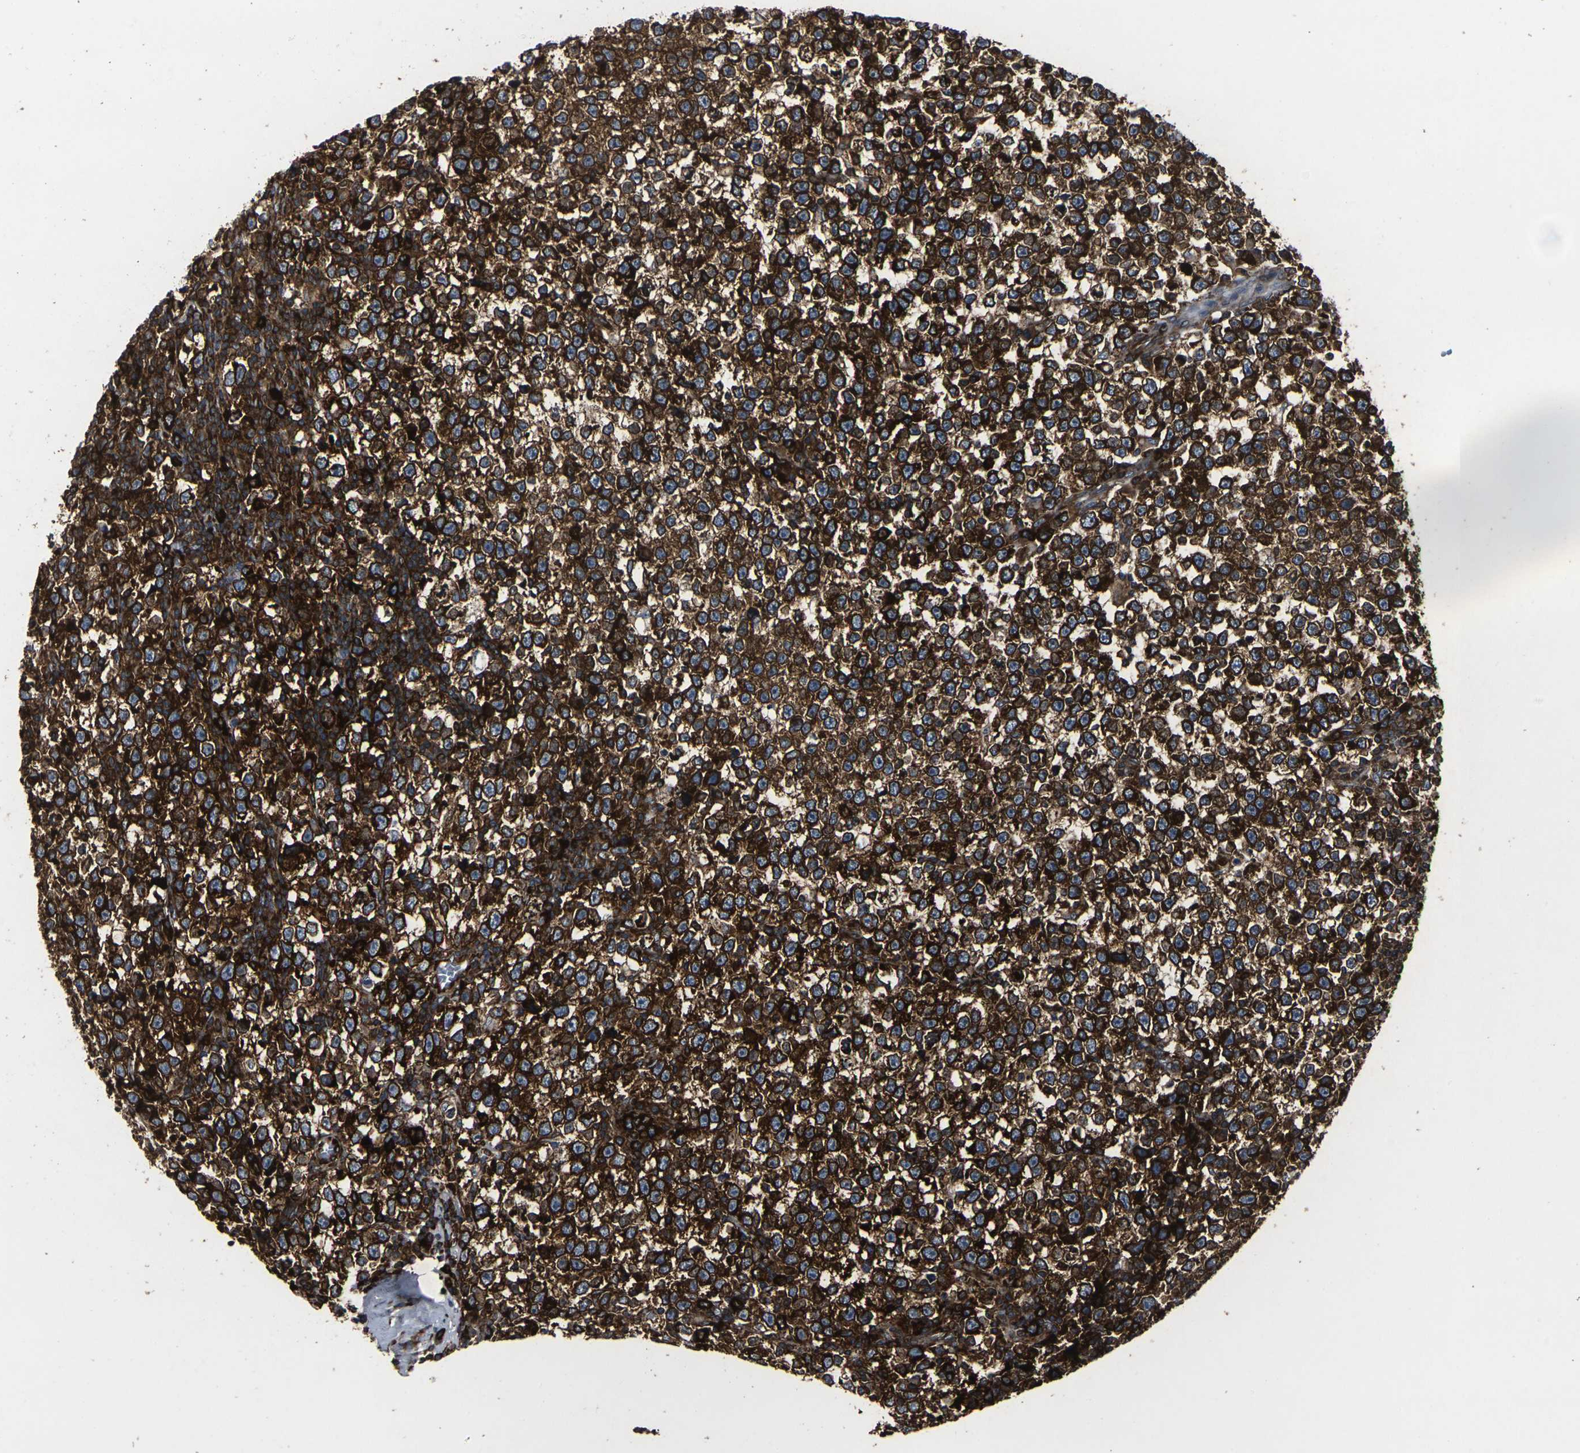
{"staining": {"intensity": "strong", "quantity": ">75%", "location": "cytoplasmic/membranous"}, "tissue": "testis cancer", "cell_type": "Tumor cells", "image_type": "cancer", "snomed": [{"axis": "morphology", "description": "Seminoma, NOS"}, {"axis": "topography", "description": "Testis"}], "caption": "Human testis seminoma stained for a protein (brown) exhibits strong cytoplasmic/membranous positive staining in approximately >75% of tumor cells.", "gene": "MARCHF2", "patient": {"sex": "male", "age": 43}}